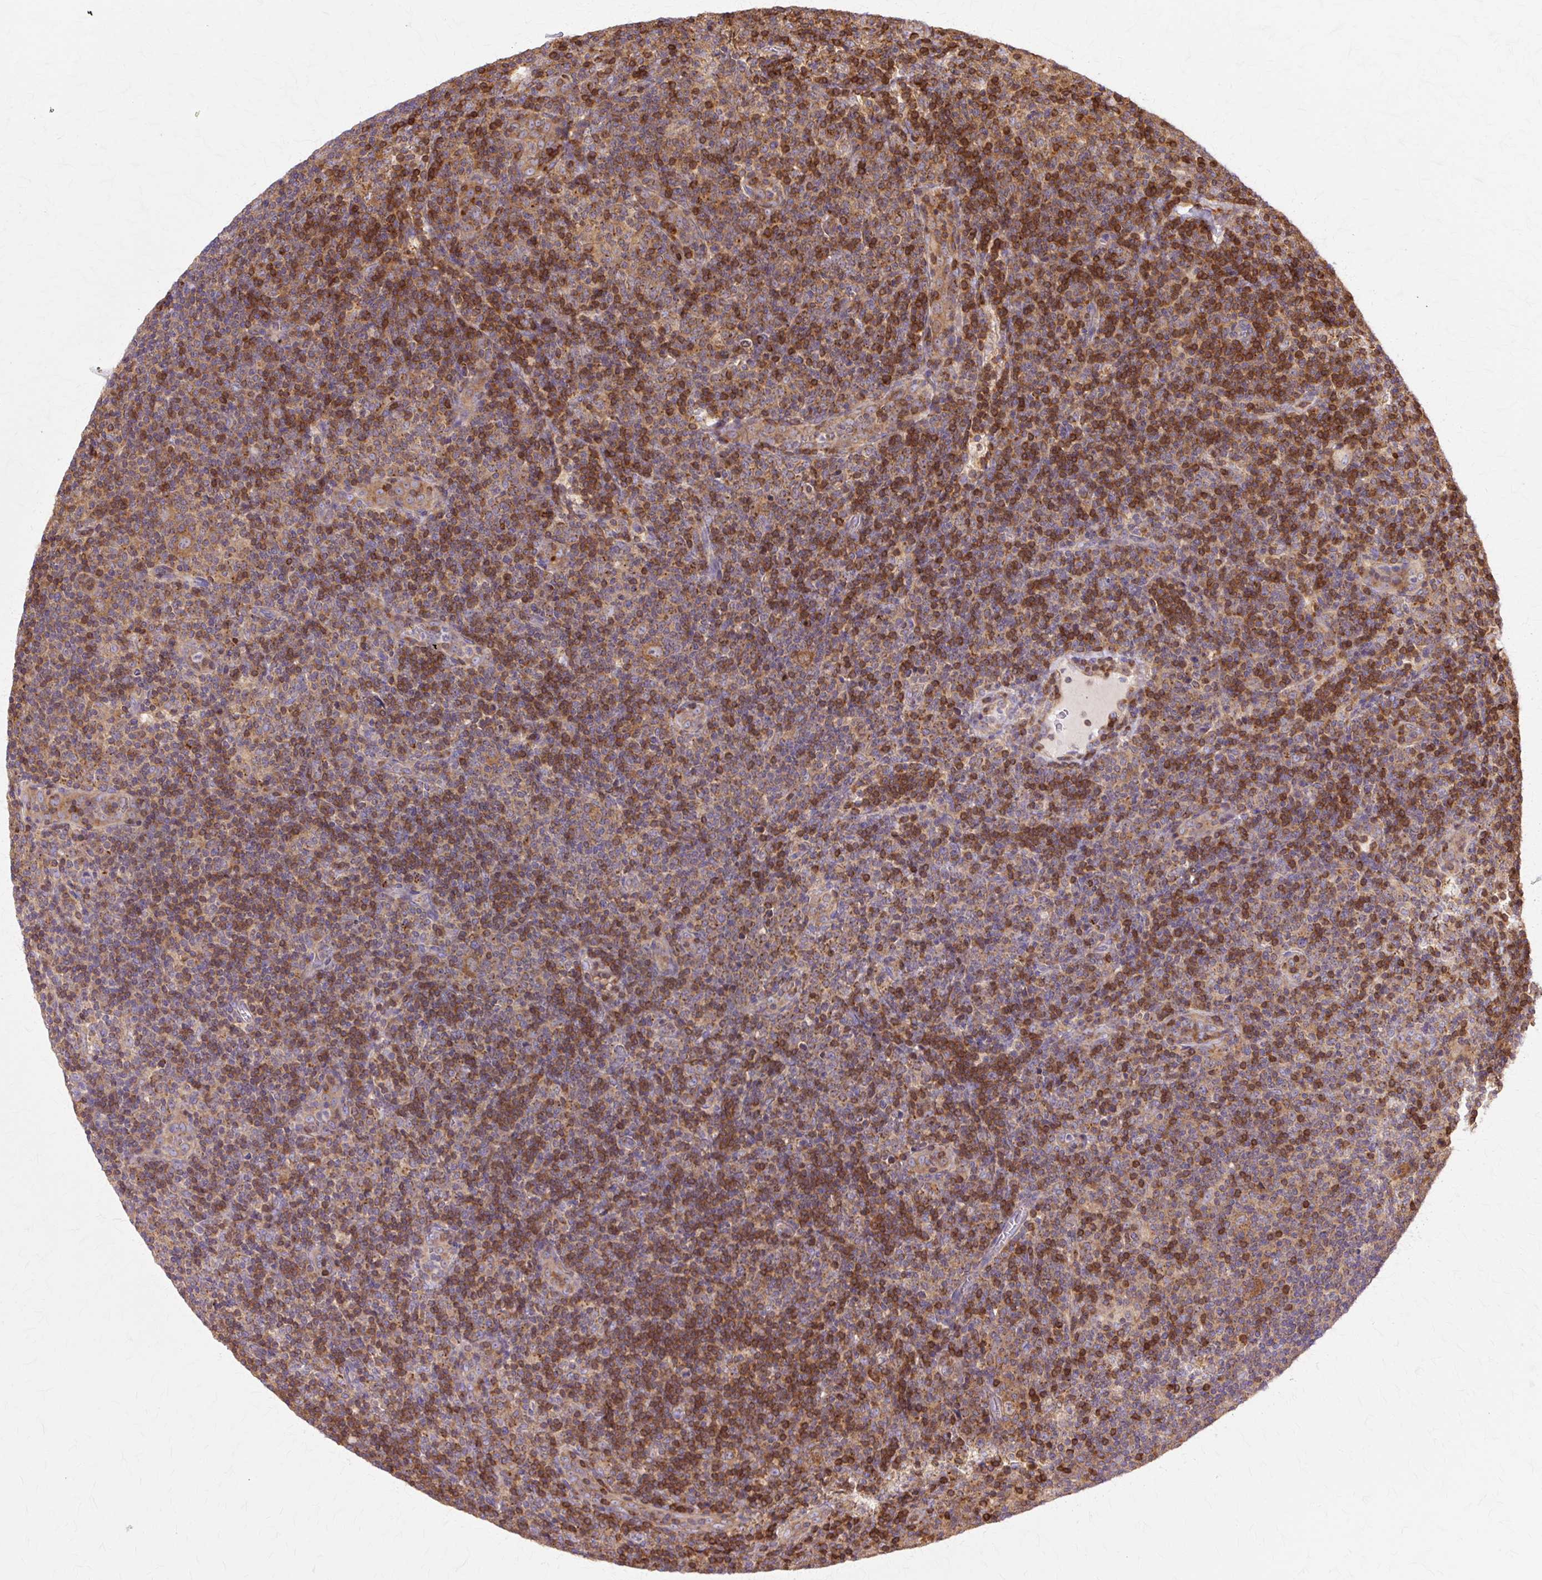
{"staining": {"intensity": "moderate", "quantity": ">75%", "location": "cytoplasmic/membranous"}, "tissue": "lymphoma", "cell_type": "Tumor cells", "image_type": "cancer", "snomed": [{"axis": "morphology", "description": "Hodgkin's disease, NOS"}, {"axis": "topography", "description": "Lymph node"}], "caption": "Moderate cytoplasmic/membranous protein expression is appreciated in about >75% of tumor cells in Hodgkin's disease.", "gene": "COPB1", "patient": {"sex": "female", "age": 57}}